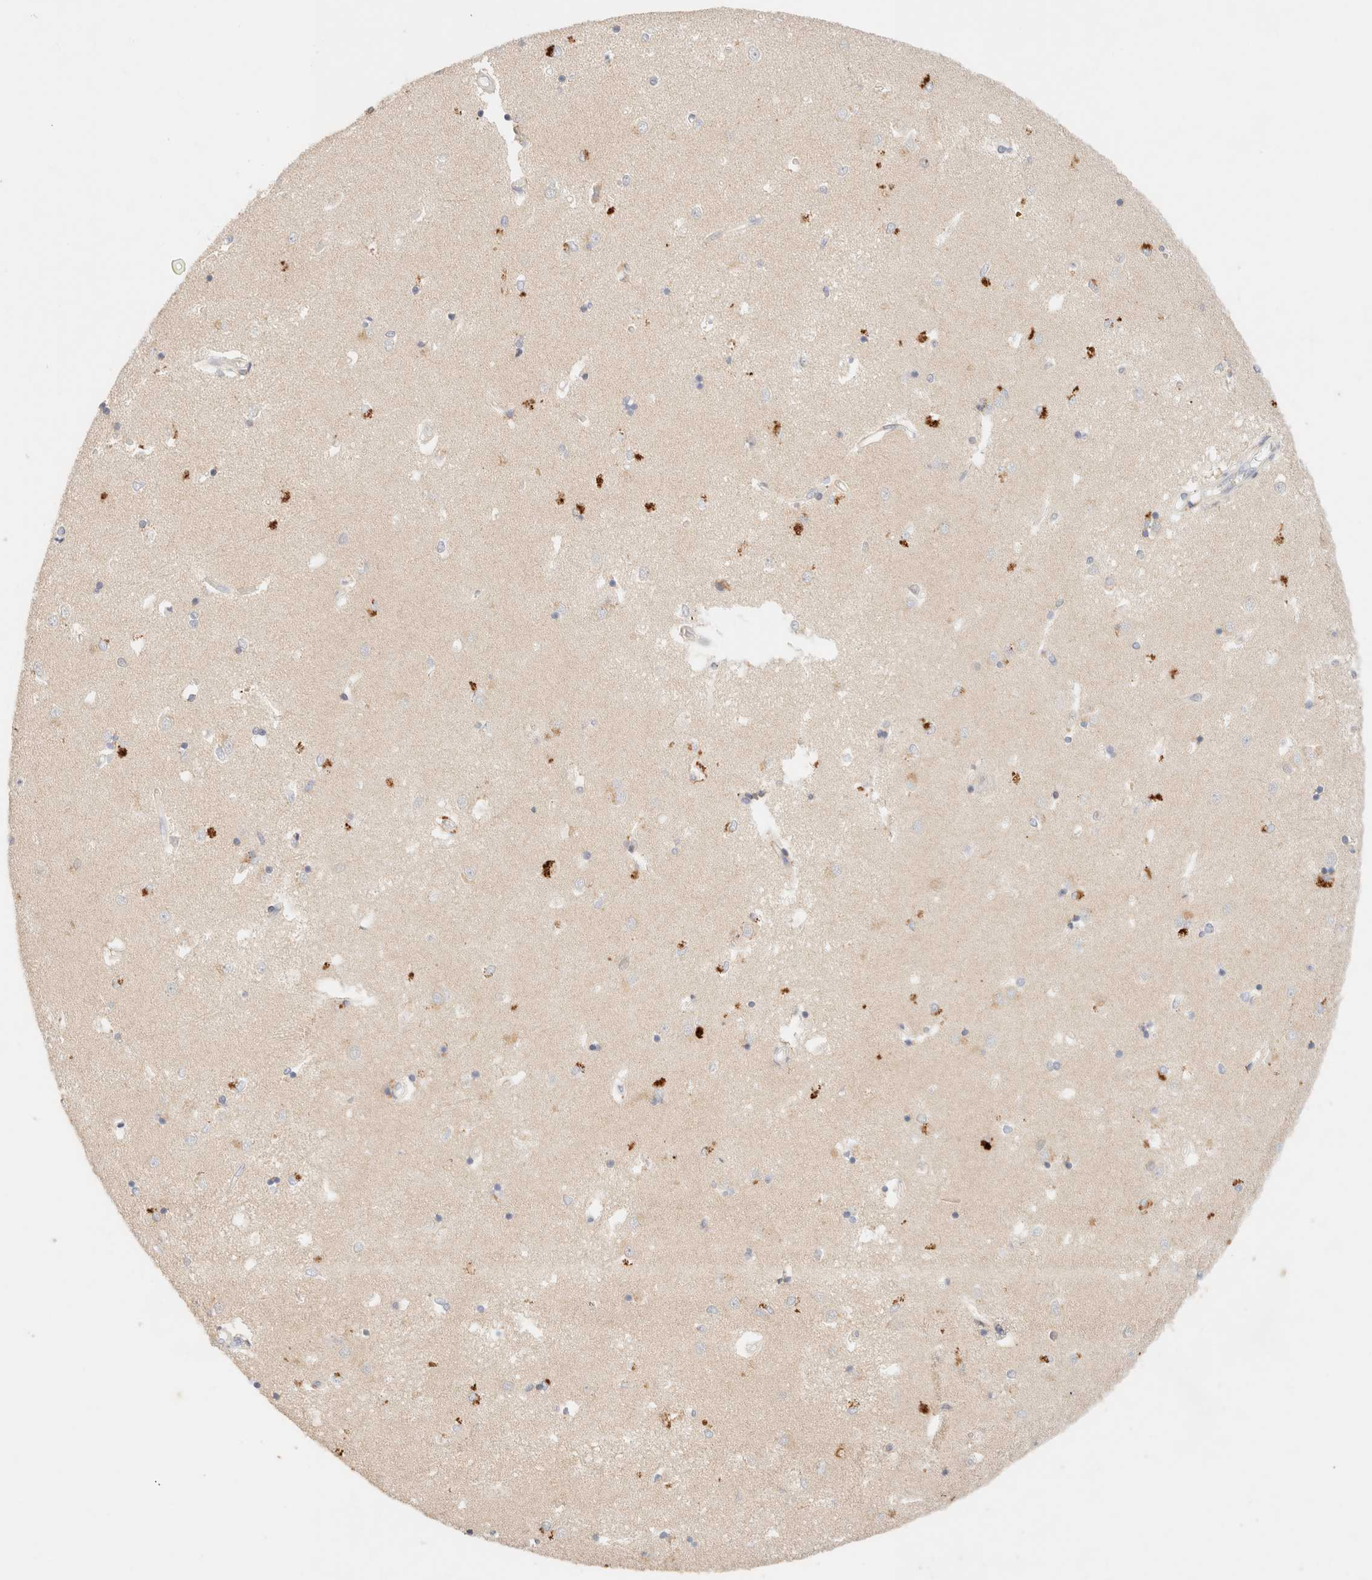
{"staining": {"intensity": "strong", "quantity": "<25%", "location": "cytoplasmic/membranous"}, "tissue": "caudate", "cell_type": "Glial cells", "image_type": "normal", "snomed": [{"axis": "morphology", "description": "Normal tissue, NOS"}, {"axis": "topography", "description": "Lateral ventricle wall"}], "caption": "The image shows a brown stain indicating the presence of a protein in the cytoplasmic/membranous of glial cells in caudate. Nuclei are stained in blue.", "gene": "SGSM2", "patient": {"sex": "male", "age": 45}}